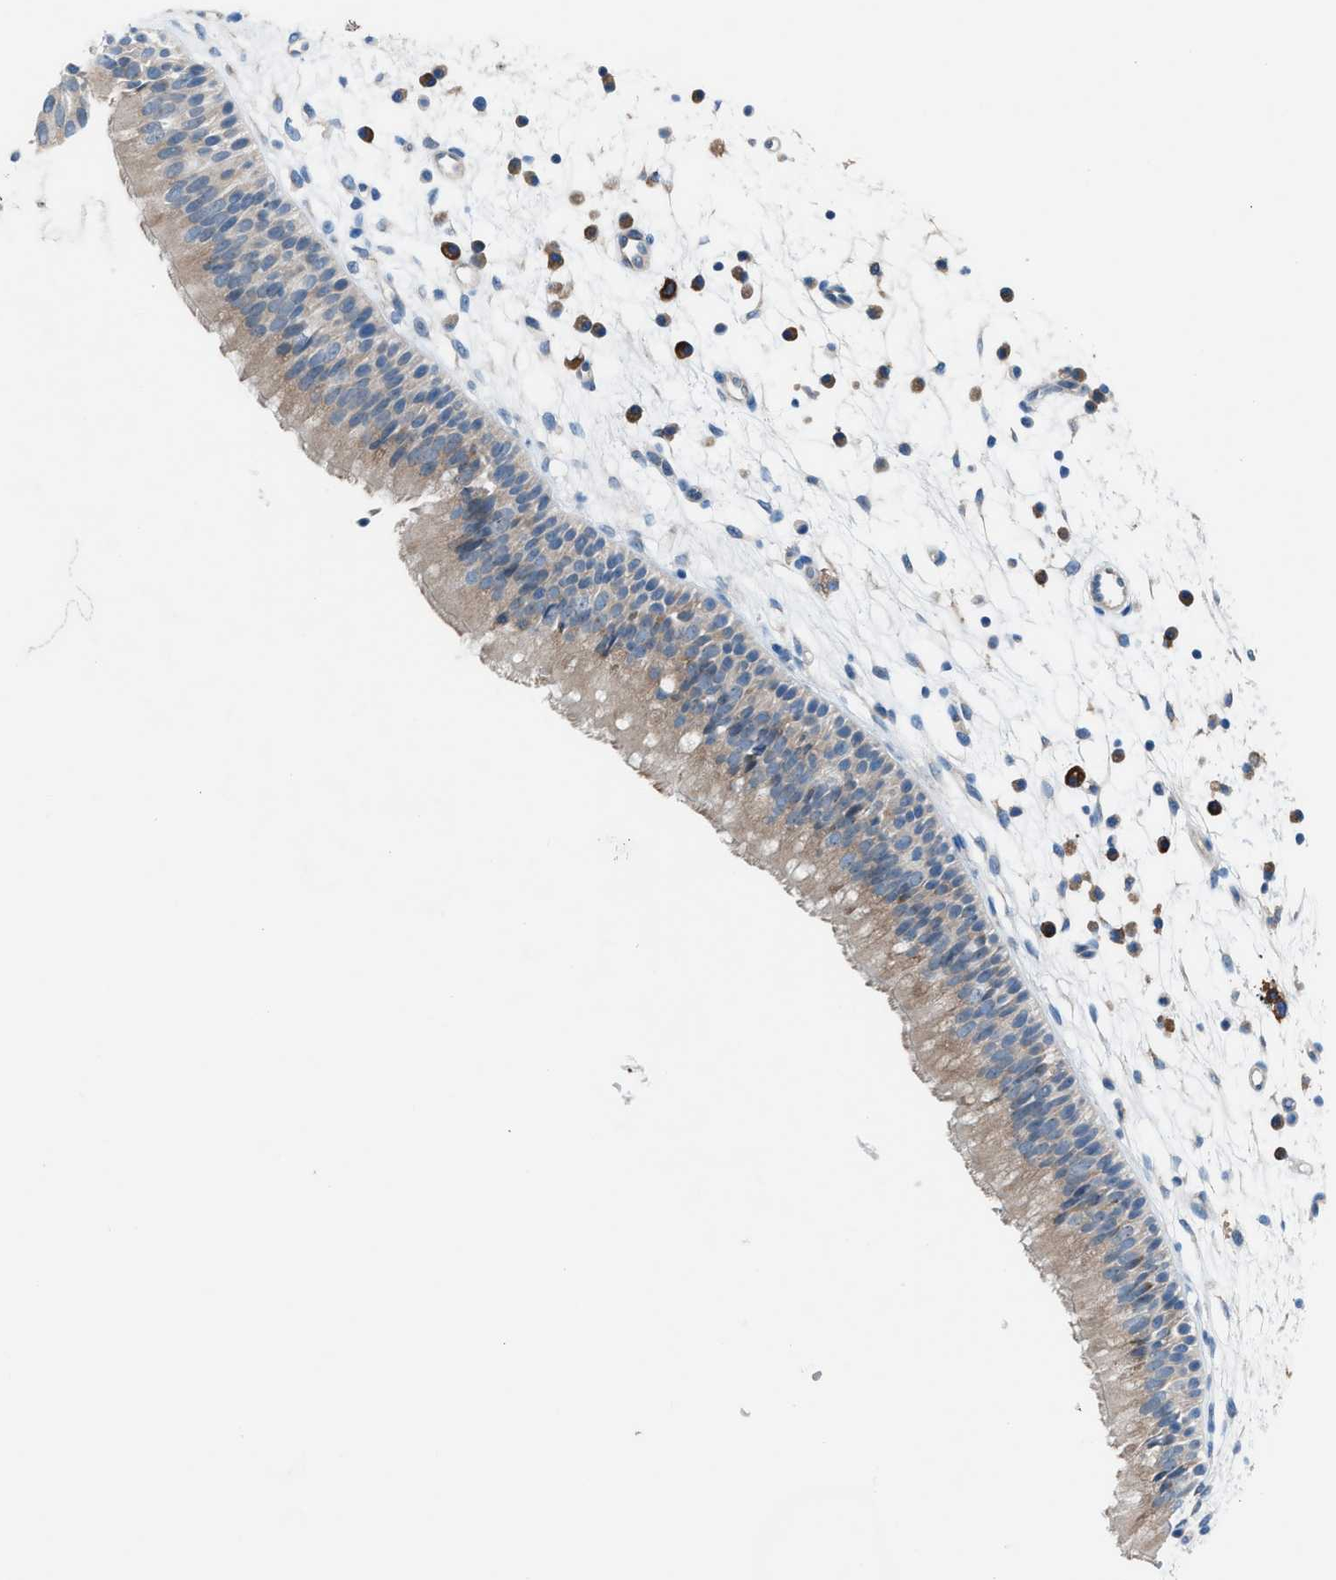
{"staining": {"intensity": "weak", "quantity": "25%-75%", "location": "cytoplasmic/membranous"}, "tissue": "nasopharynx", "cell_type": "Respiratory epithelial cells", "image_type": "normal", "snomed": [{"axis": "morphology", "description": "Normal tissue, NOS"}, {"axis": "topography", "description": "Nasopharynx"}], "caption": "Human nasopharynx stained with a brown dye displays weak cytoplasmic/membranous positive positivity in about 25%-75% of respiratory epithelial cells.", "gene": "HEG1", "patient": {"sex": "male", "age": 21}}